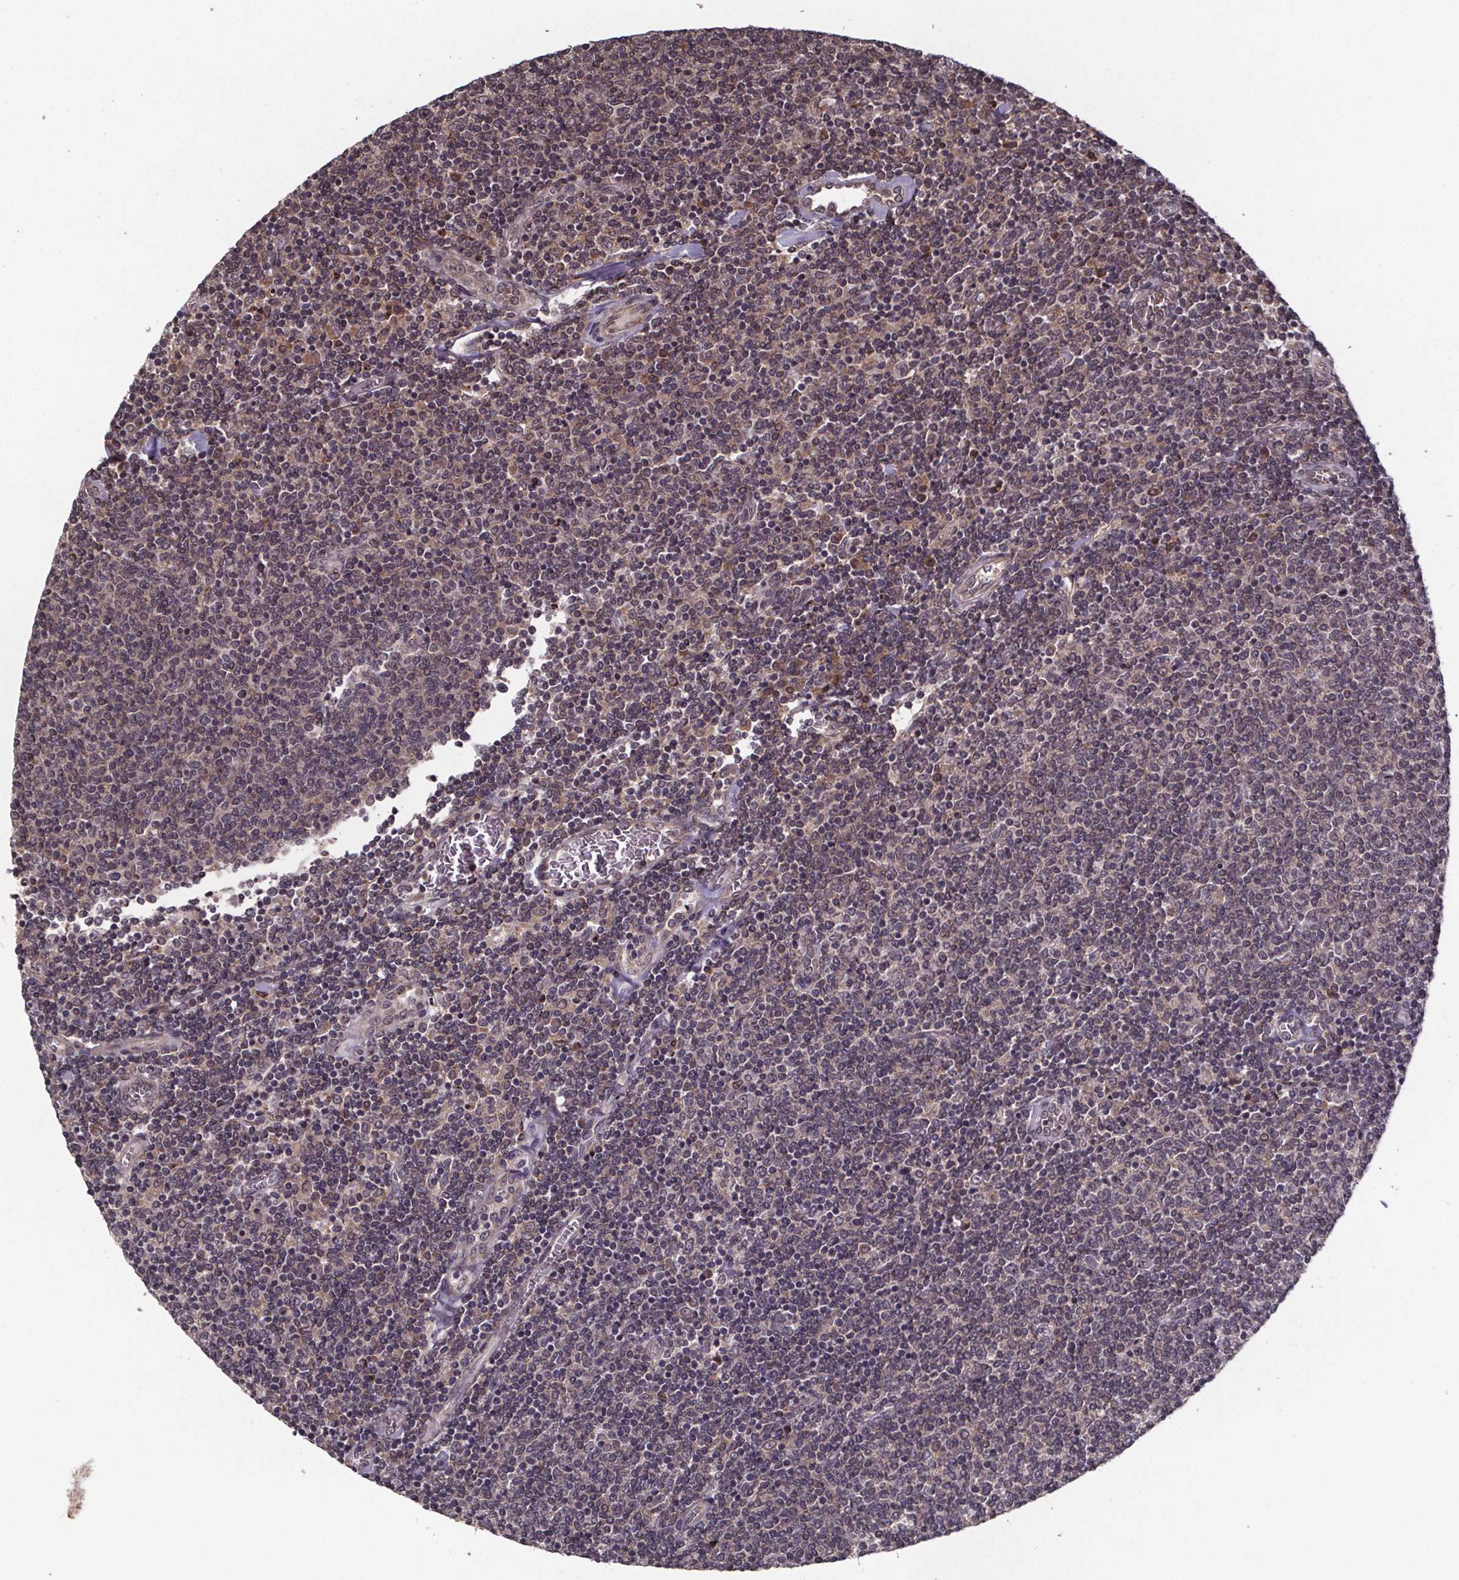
{"staining": {"intensity": "weak", "quantity": ">75%", "location": "cytoplasmic/membranous"}, "tissue": "lymphoma", "cell_type": "Tumor cells", "image_type": "cancer", "snomed": [{"axis": "morphology", "description": "Malignant lymphoma, non-Hodgkin's type, Low grade"}, {"axis": "topography", "description": "Lymph node"}], "caption": "IHC staining of malignant lymphoma, non-Hodgkin's type (low-grade), which exhibits low levels of weak cytoplasmic/membranous expression in about >75% of tumor cells indicating weak cytoplasmic/membranous protein expression. The staining was performed using DAB (brown) for protein detection and nuclei were counterstained in hematoxylin (blue).", "gene": "SAT1", "patient": {"sex": "male", "age": 52}}